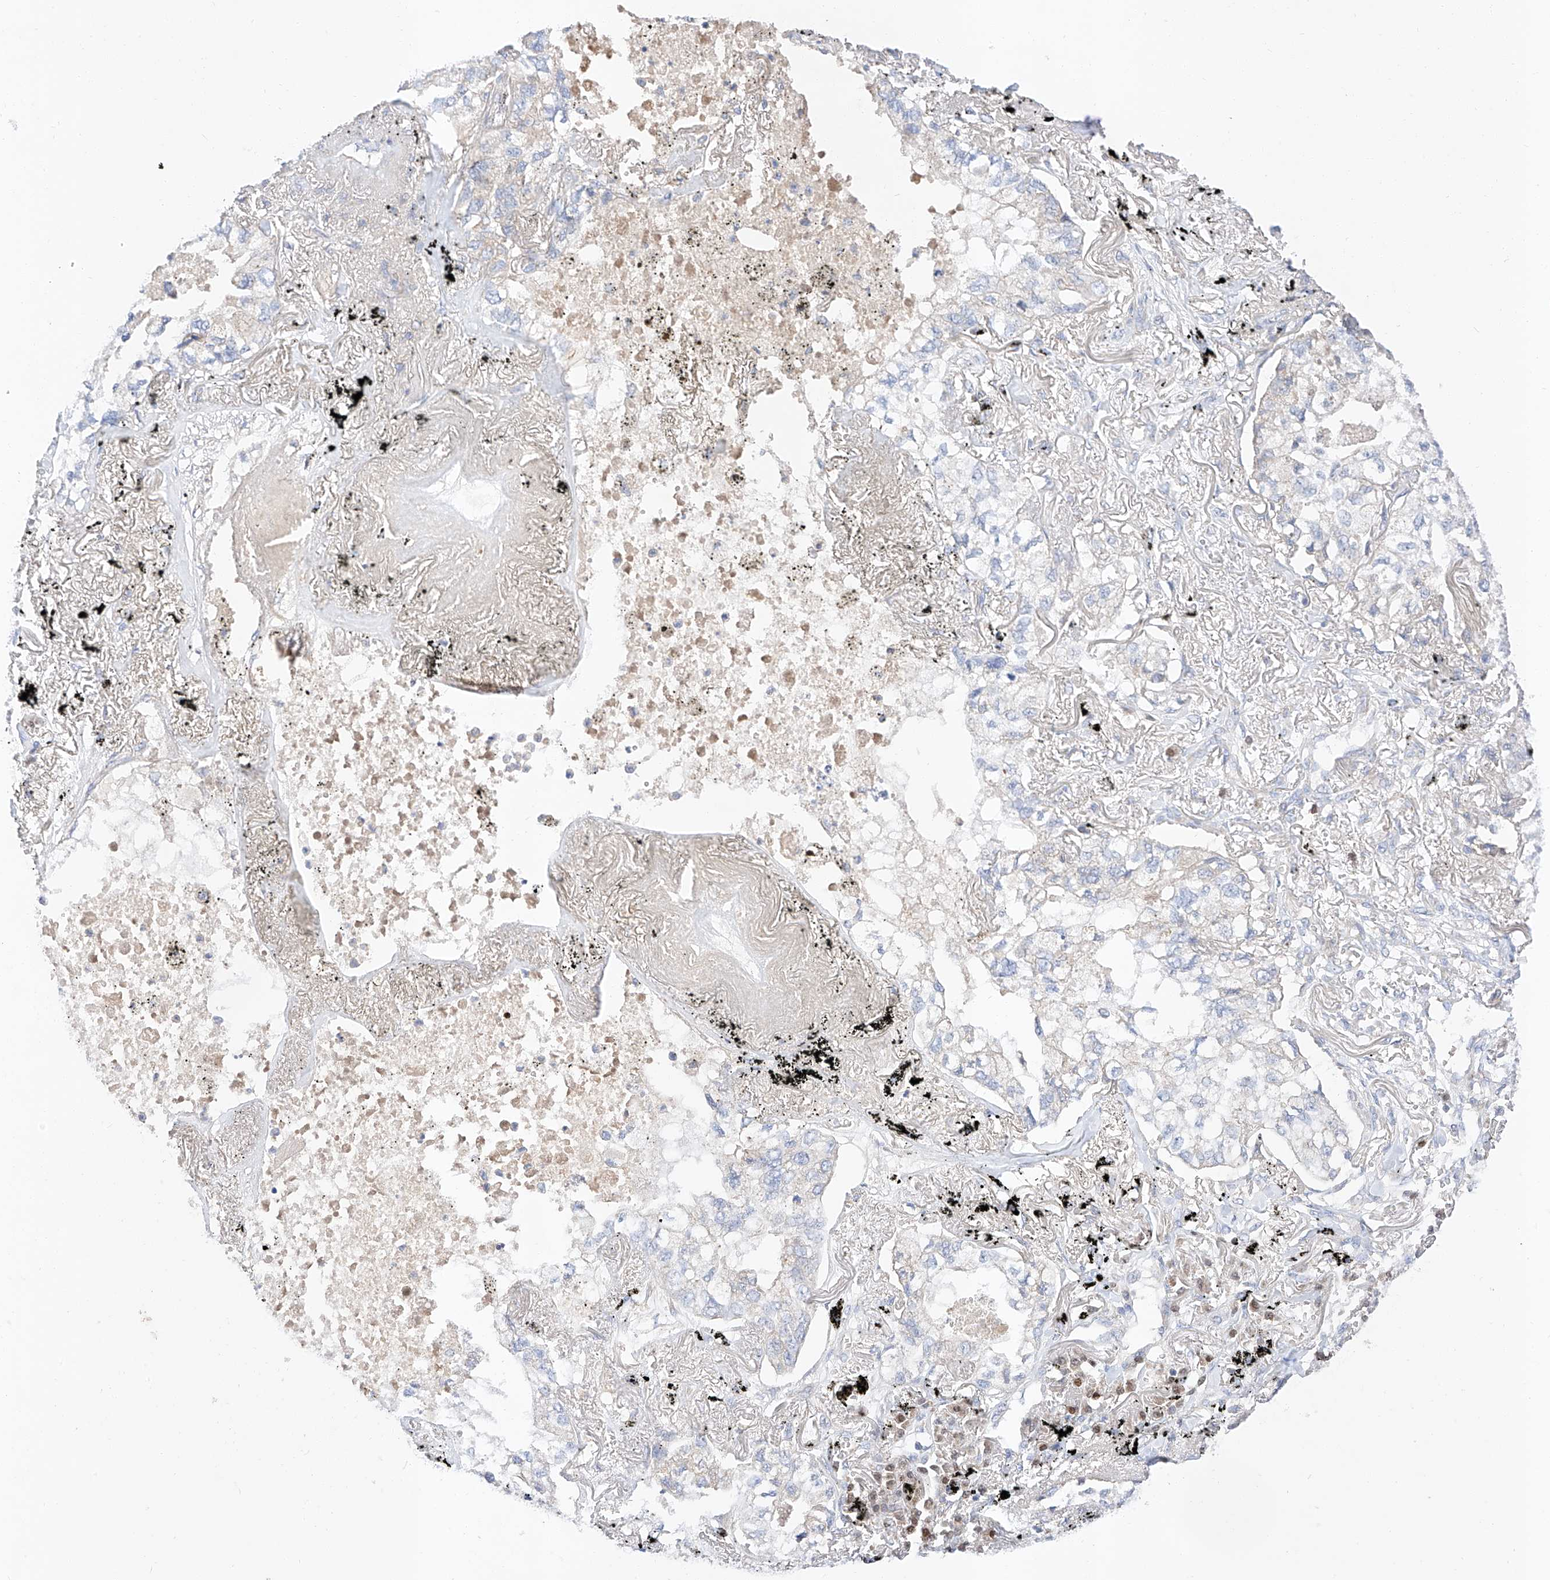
{"staining": {"intensity": "negative", "quantity": "none", "location": "none"}, "tissue": "lung cancer", "cell_type": "Tumor cells", "image_type": "cancer", "snomed": [{"axis": "morphology", "description": "Adenocarcinoma, NOS"}, {"axis": "topography", "description": "Lung"}], "caption": "Immunohistochemistry (IHC) of lung adenocarcinoma reveals no staining in tumor cells. Brightfield microscopy of immunohistochemistry (IHC) stained with DAB (brown) and hematoxylin (blue), captured at high magnification.", "gene": "C6orf118", "patient": {"sex": "male", "age": 65}}